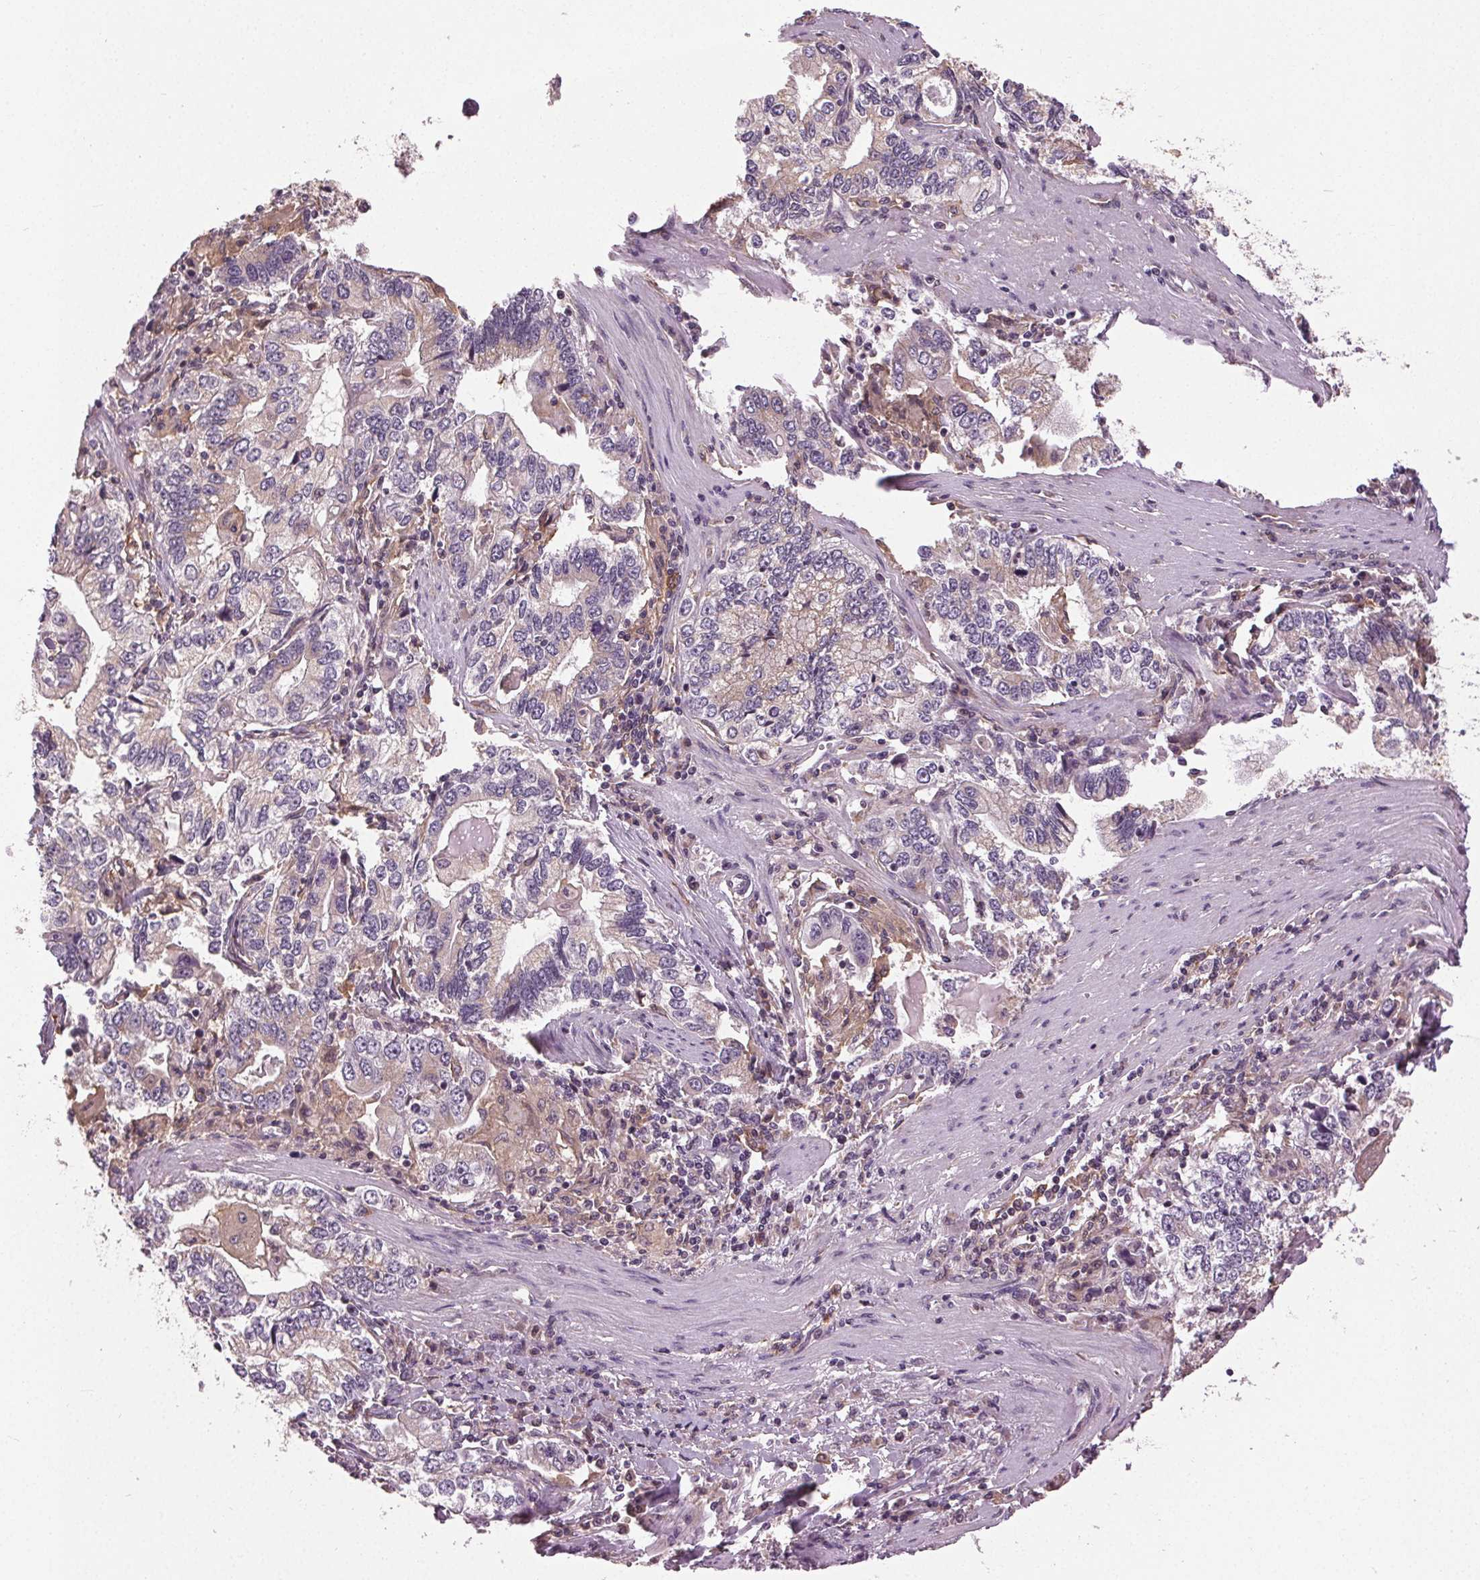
{"staining": {"intensity": "weak", "quantity": "<25%", "location": "cytoplasmic/membranous"}, "tissue": "stomach cancer", "cell_type": "Tumor cells", "image_type": "cancer", "snomed": [{"axis": "morphology", "description": "Adenocarcinoma, NOS"}, {"axis": "topography", "description": "Stomach, lower"}], "caption": "High power microscopy micrograph of an immunohistochemistry image of adenocarcinoma (stomach), revealing no significant positivity in tumor cells.", "gene": "BSDC1", "patient": {"sex": "female", "age": 72}}